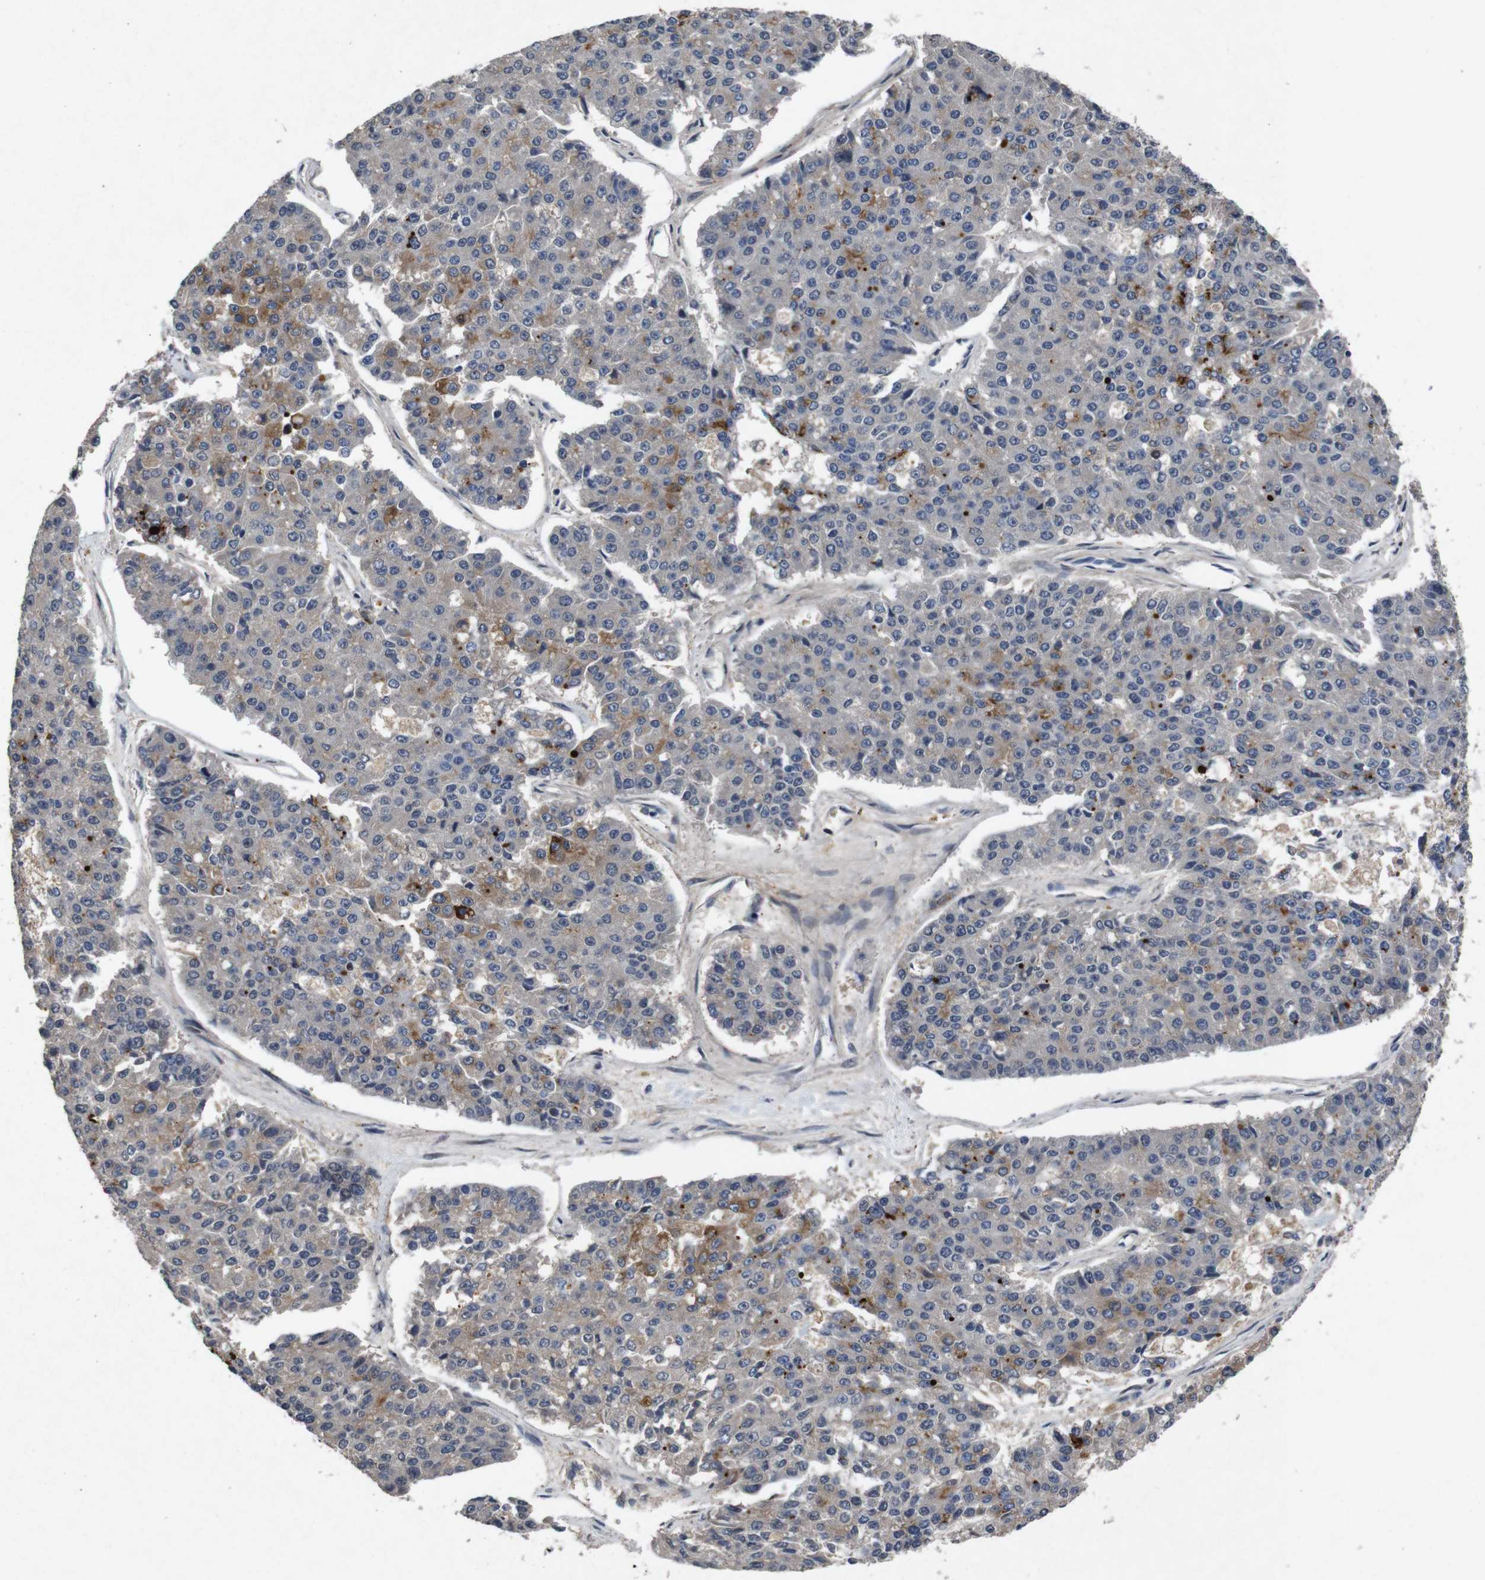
{"staining": {"intensity": "moderate", "quantity": "25%-75%", "location": "cytoplasmic/membranous"}, "tissue": "pancreatic cancer", "cell_type": "Tumor cells", "image_type": "cancer", "snomed": [{"axis": "morphology", "description": "Adenocarcinoma, NOS"}, {"axis": "topography", "description": "Pancreas"}], "caption": "High-magnification brightfield microscopy of pancreatic cancer stained with DAB (brown) and counterstained with hematoxylin (blue). tumor cells exhibit moderate cytoplasmic/membranous staining is appreciated in approximately25%-75% of cells. (brown staining indicates protein expression, while blue staining denotes nuclei).", "gene": "AKT3", "patient": {"sex": "male", "age": 50}}